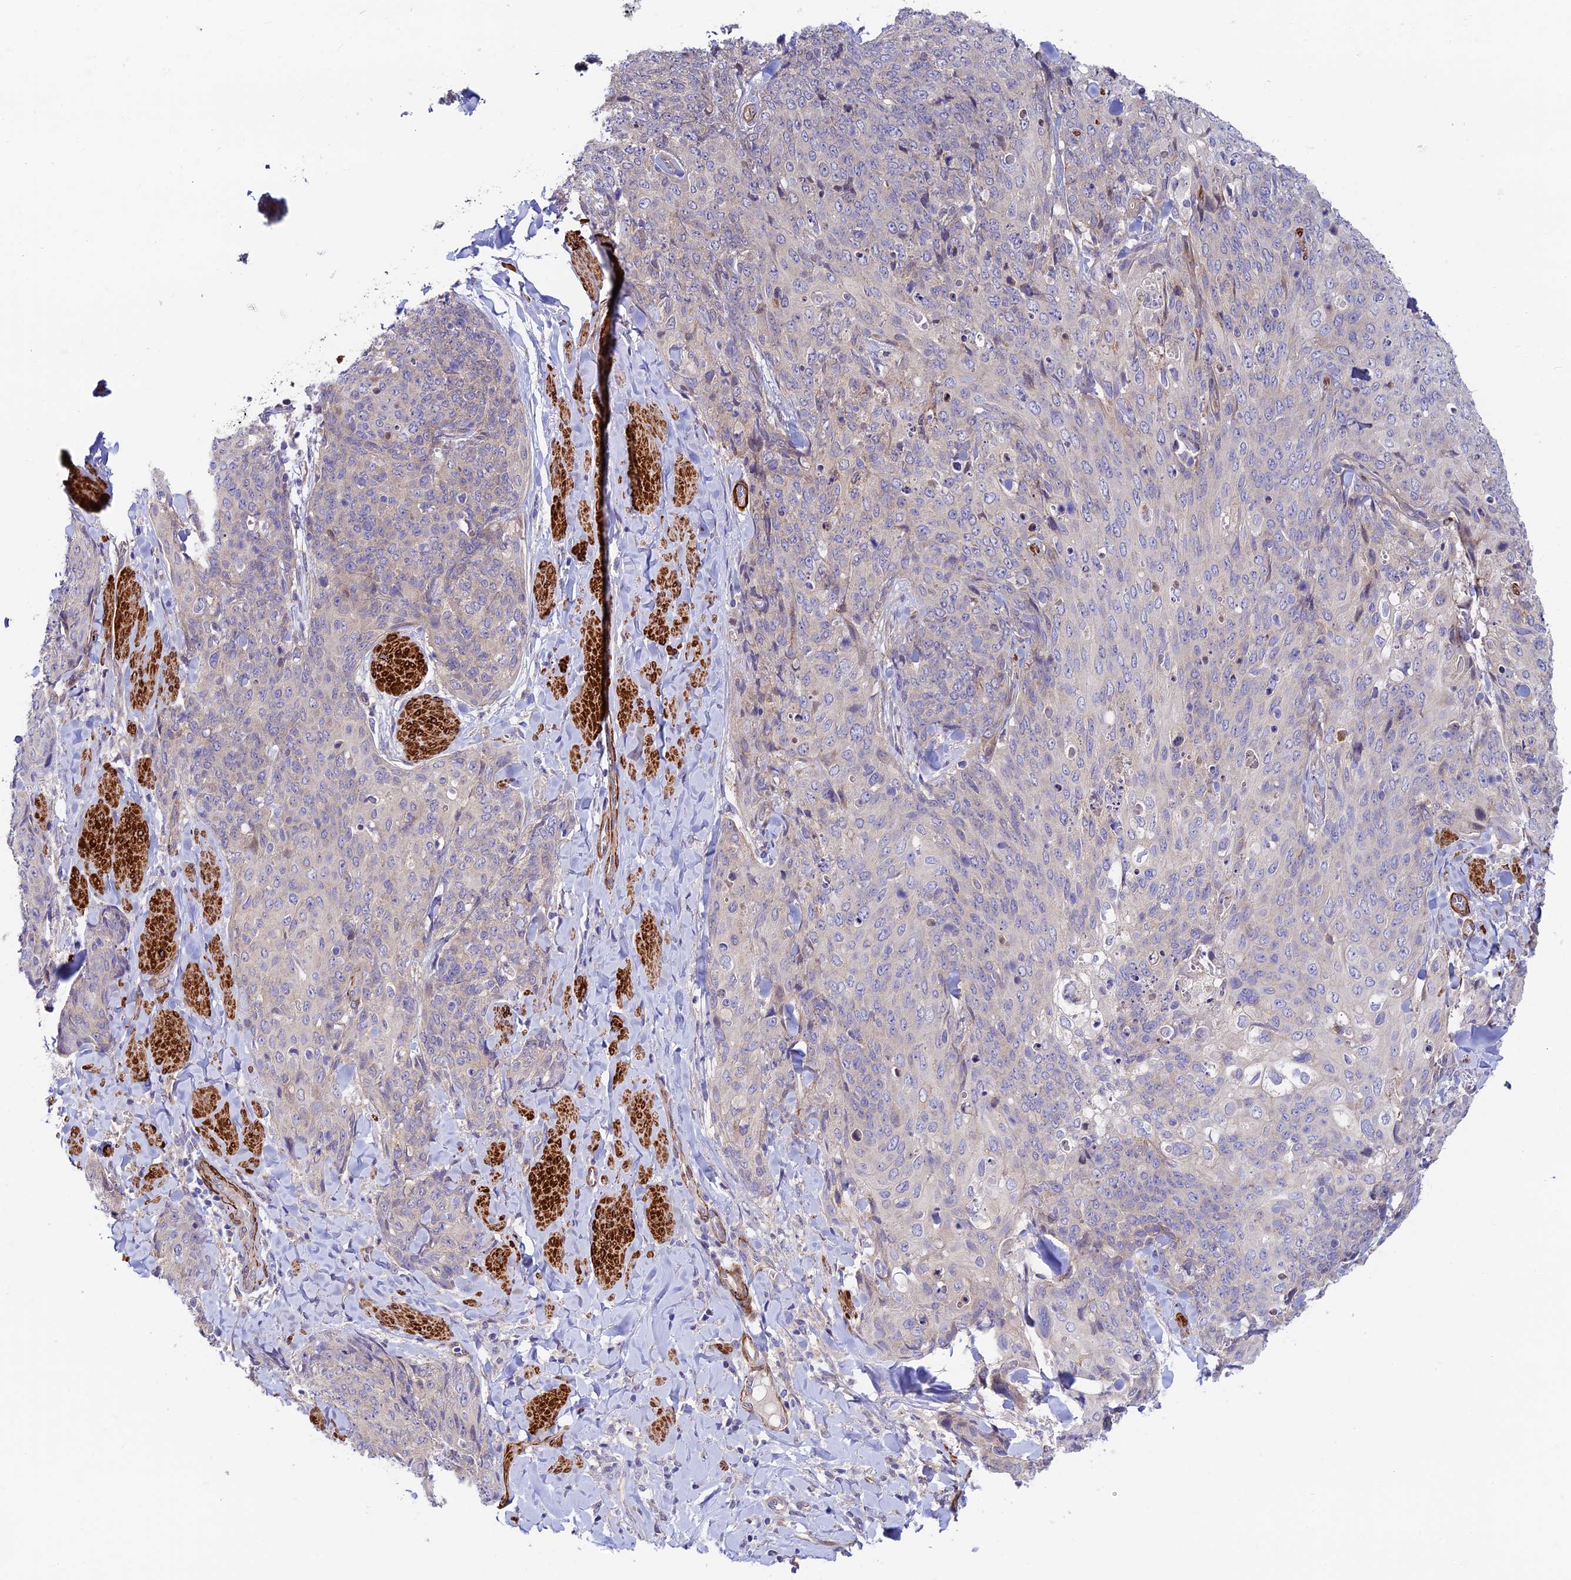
{"staining": {"intensity": "negative", "quantity": "none", "location": "none"}, "tissue": "skin cancer", "cell_type": "Tumor cells", "image_type": "cancer", "snomed": [{"axis": "morphology", "description": "Squamous cell carcinoma, NOS"}, {"axis": "topography", "description": "Skin"}, {"axis": "topography", "description": "Vulva"}], "caption": "Immunohistochemistry (IHC) of skin squamous cell carcinoma demonstrates no staining in tumor cells.", "gene": "ANKRD50", "patient": {"sex": "female", "age": 85}}